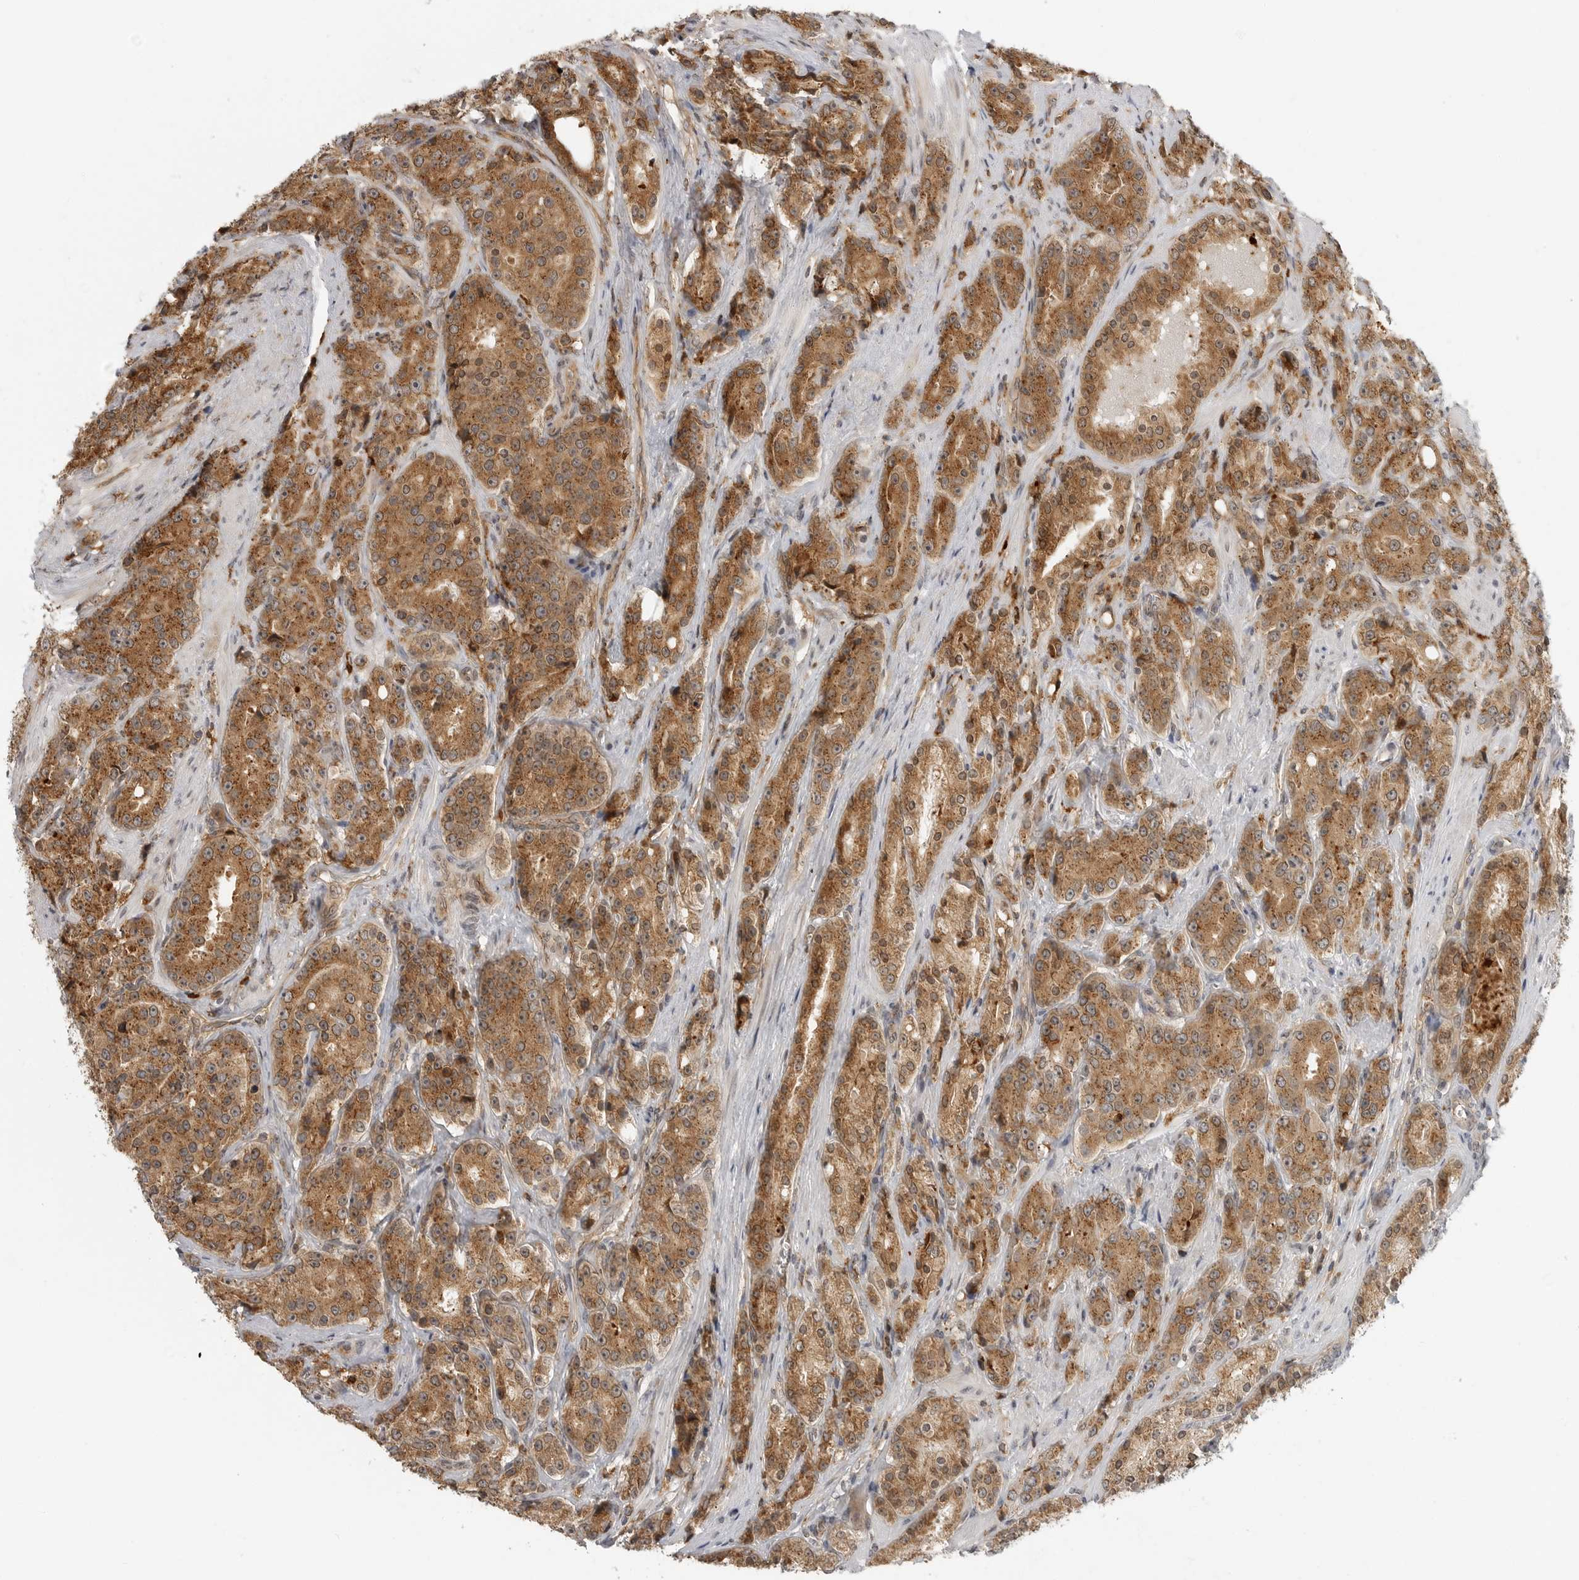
{"staining": {"intensity": "moderate", "quantity": ">75%", "location": "cytoplasmic/membranous,nuclear"}, "tissue": "prostate cancer", "cell_type": "Tumor cells", "image_type": "cancer", "snomed": [{"axis": "morphology", "description": "Adenocarcinoma, High grade"}, {"axis": "topography", "description": "Prostate"}], "caption": "Immunohistochemical staining of high-grade adenocarcinoma (prostate) demonstrates medium levels of moderate cytoplasmic/membranous and nuclear expression in about >75% of tumor cells.", "gene": "COPA", "patient": {"sex": "male", "age": 60}}